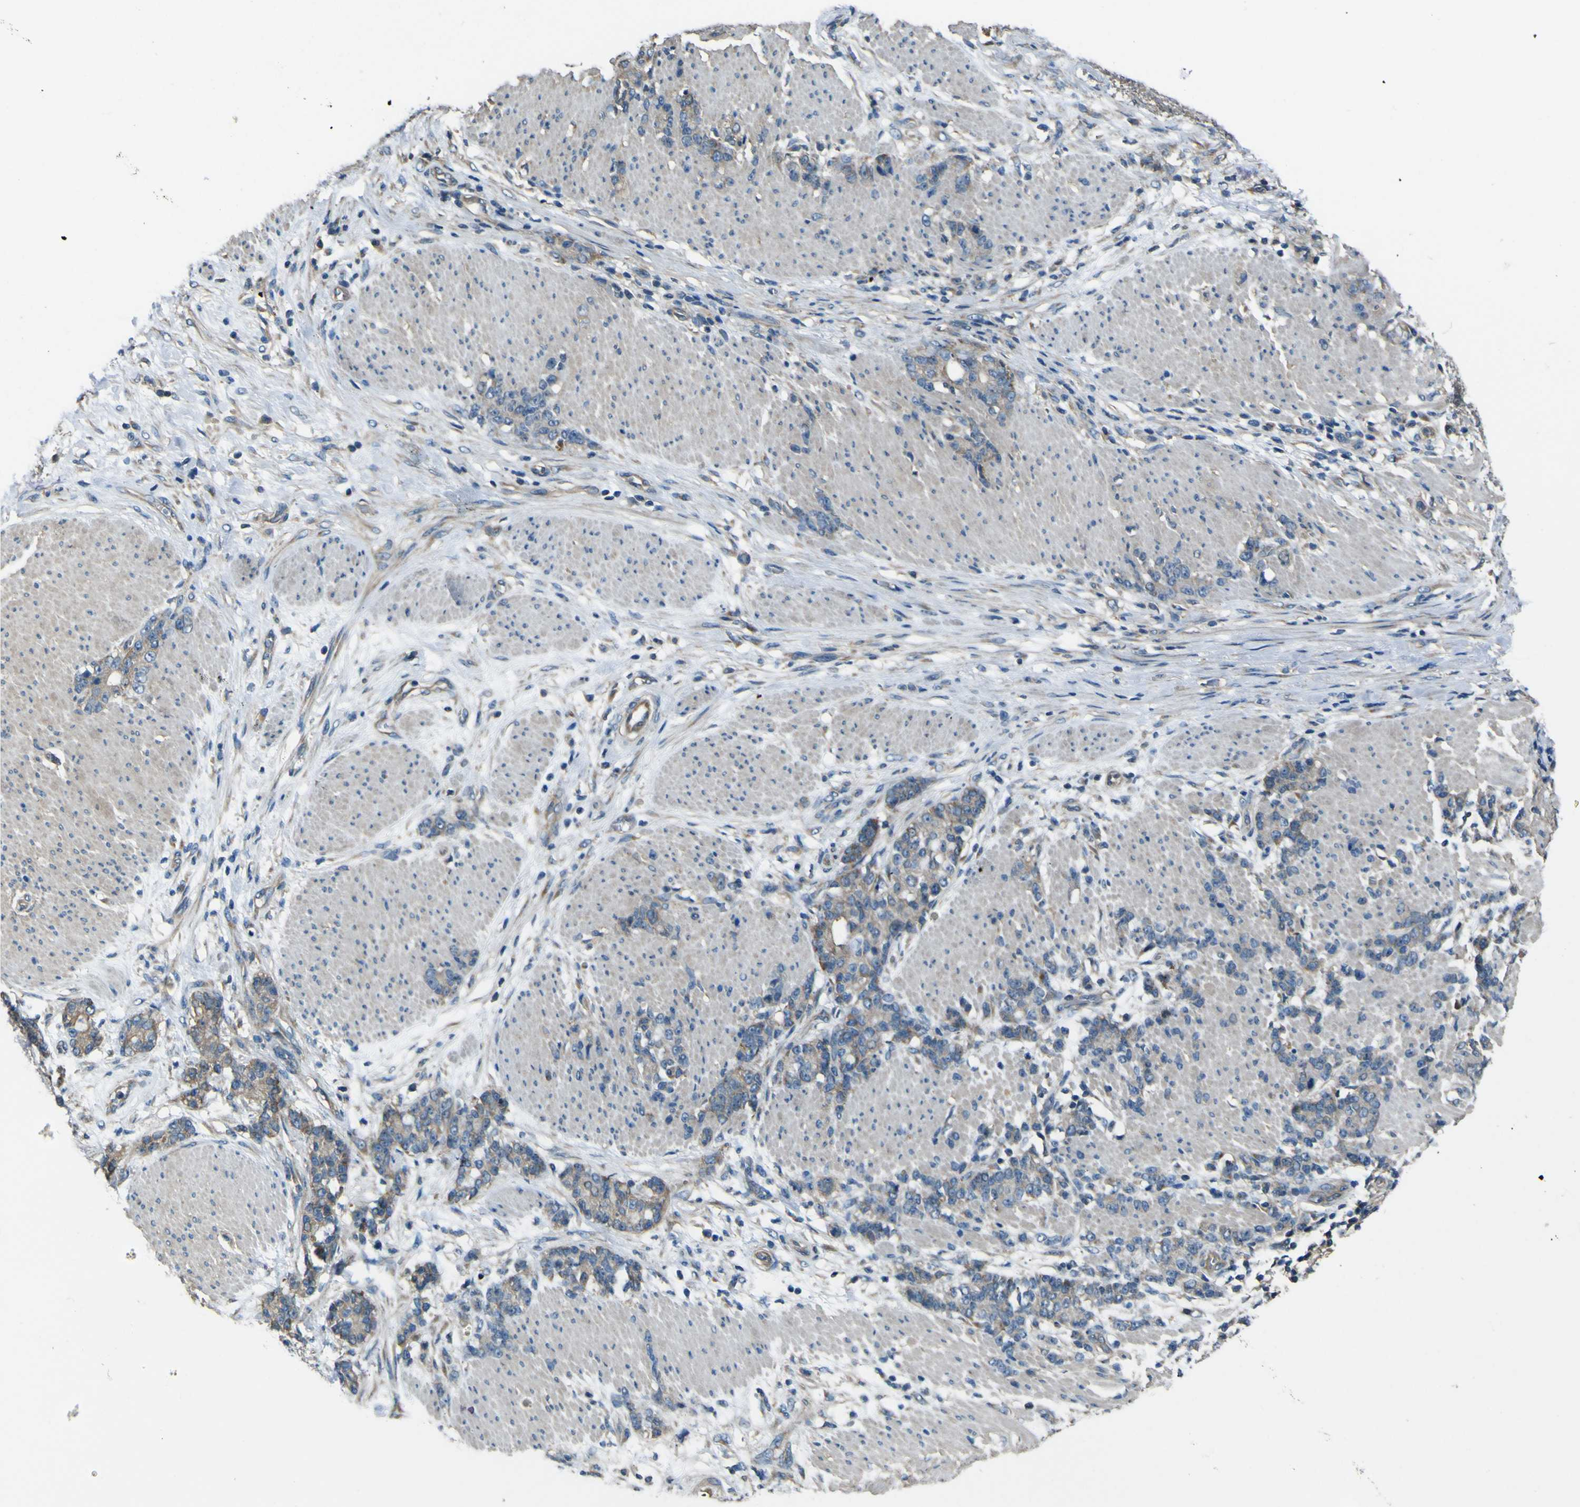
{"staining": {"intensity": "moderate", "quantity": "<25%", "location": "cytoplasmic/membranous"}, "tissue": "stomach cancer", "cell_type": "Tumor cells", "image_type": "cancer", "snomed": [{"axis": "morphology", "description": "Adenocarcinoma, NOS"}, {"axis": "topography", "description": "Stomach, lower"}], "caption": "Immunohistochemistry (IHC) of stomach adenocarcinoma demonstrates low levels of moderate cytoplasmic/membranous positivity in approximately <25% of tumor cells.", "gene": "NAALADL2", "patient": {"sex": "male", "age": 88}}